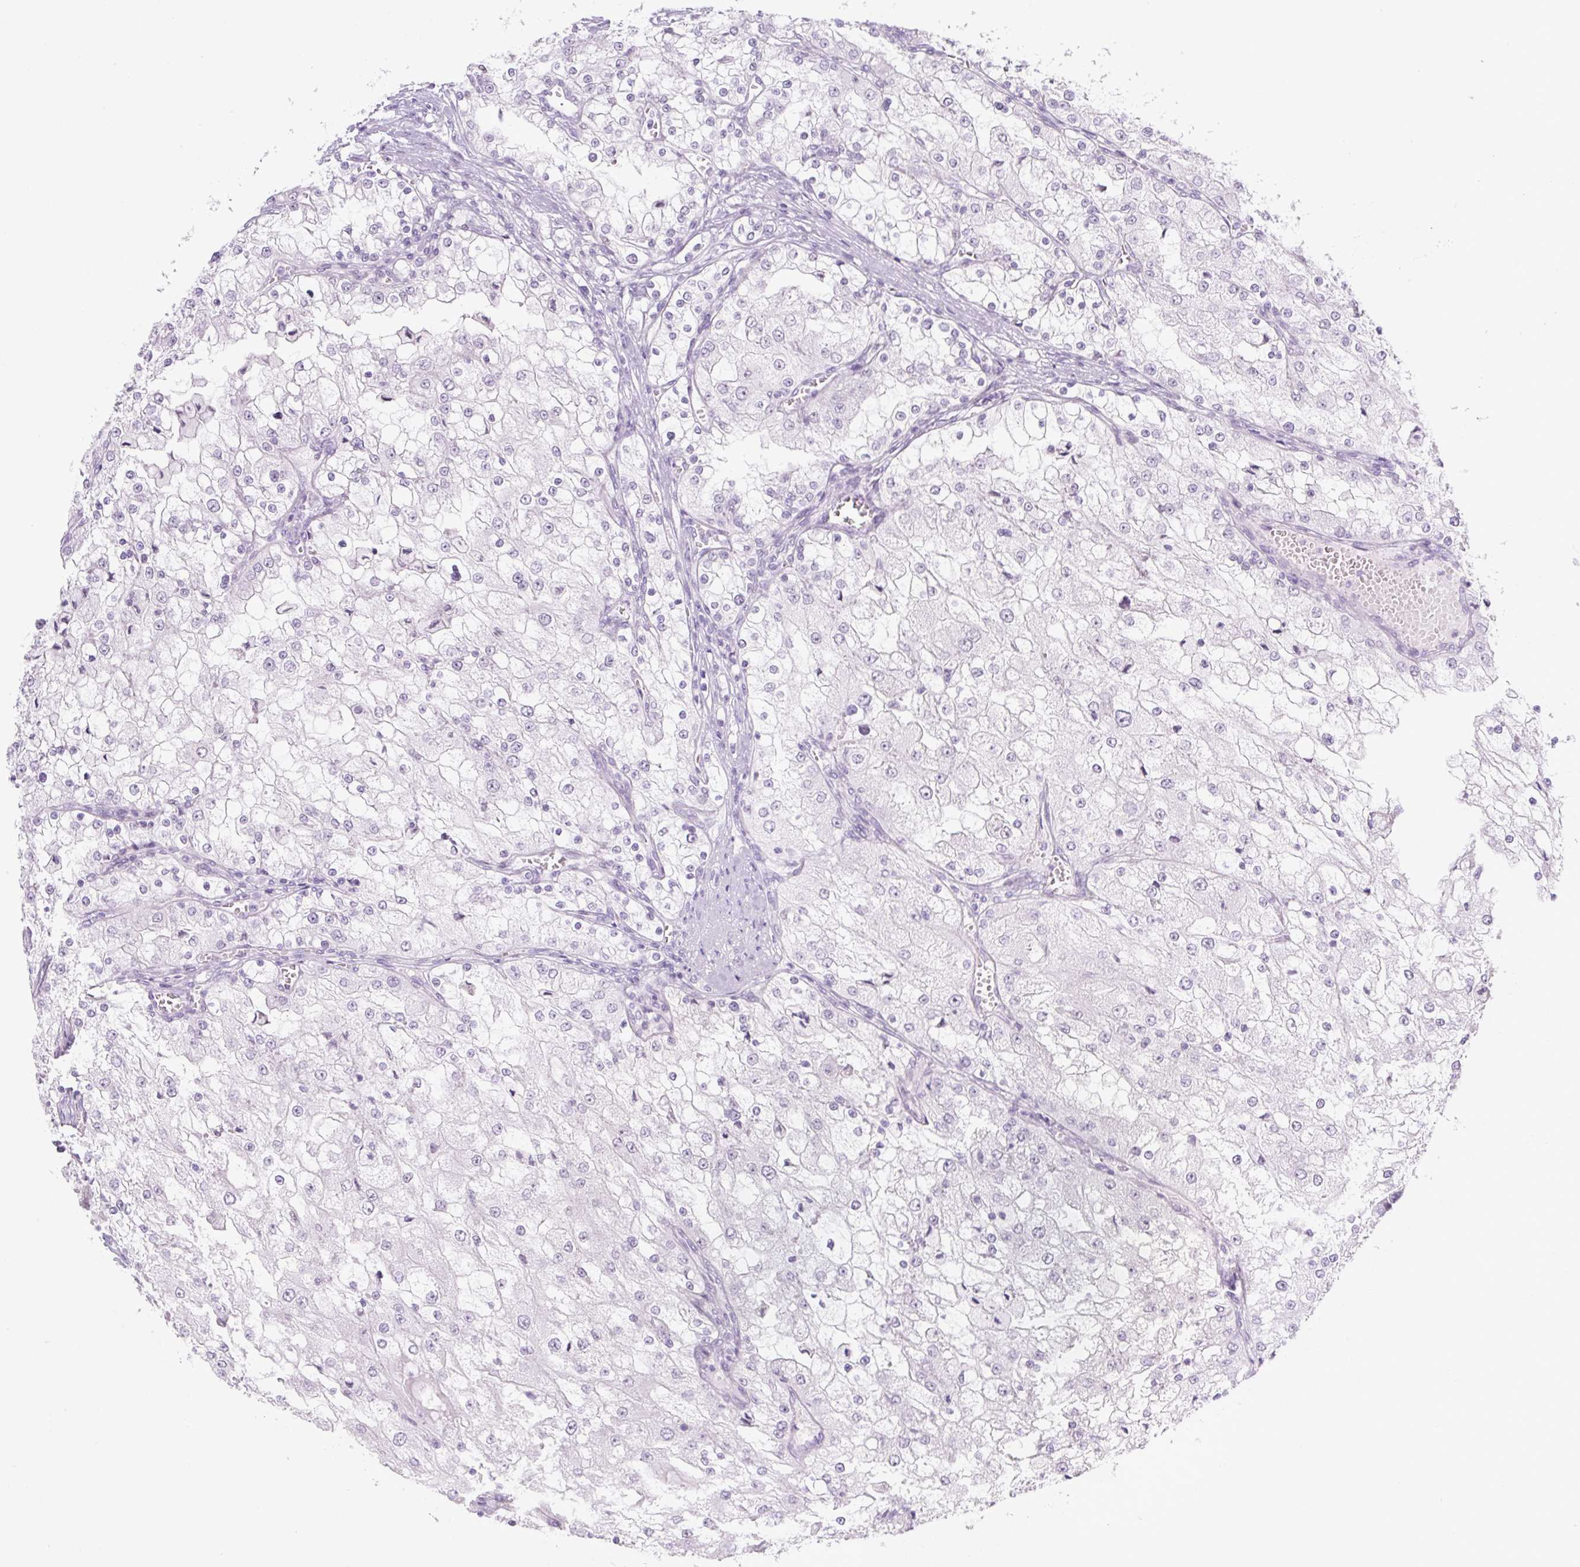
{"staining": {"intensity": "negative", "quantity": "none", "location": "none"}, "tissue": "renal cancer", "cell_type": "Tumor cells", "image_type": "cancer", "snomed": [{"axis": "morphology", "description": "Adenocarcinoma, NOS"}, {"axis": "topography", "description": "Kidney"}], "caption": "This is a image of immunohistochemistry (IHC) staining of renal adenocarcinoma, which shows no expression in tumor cells.", "gene": "TLE3", "patient": {"sex": "female", "age": 74}}